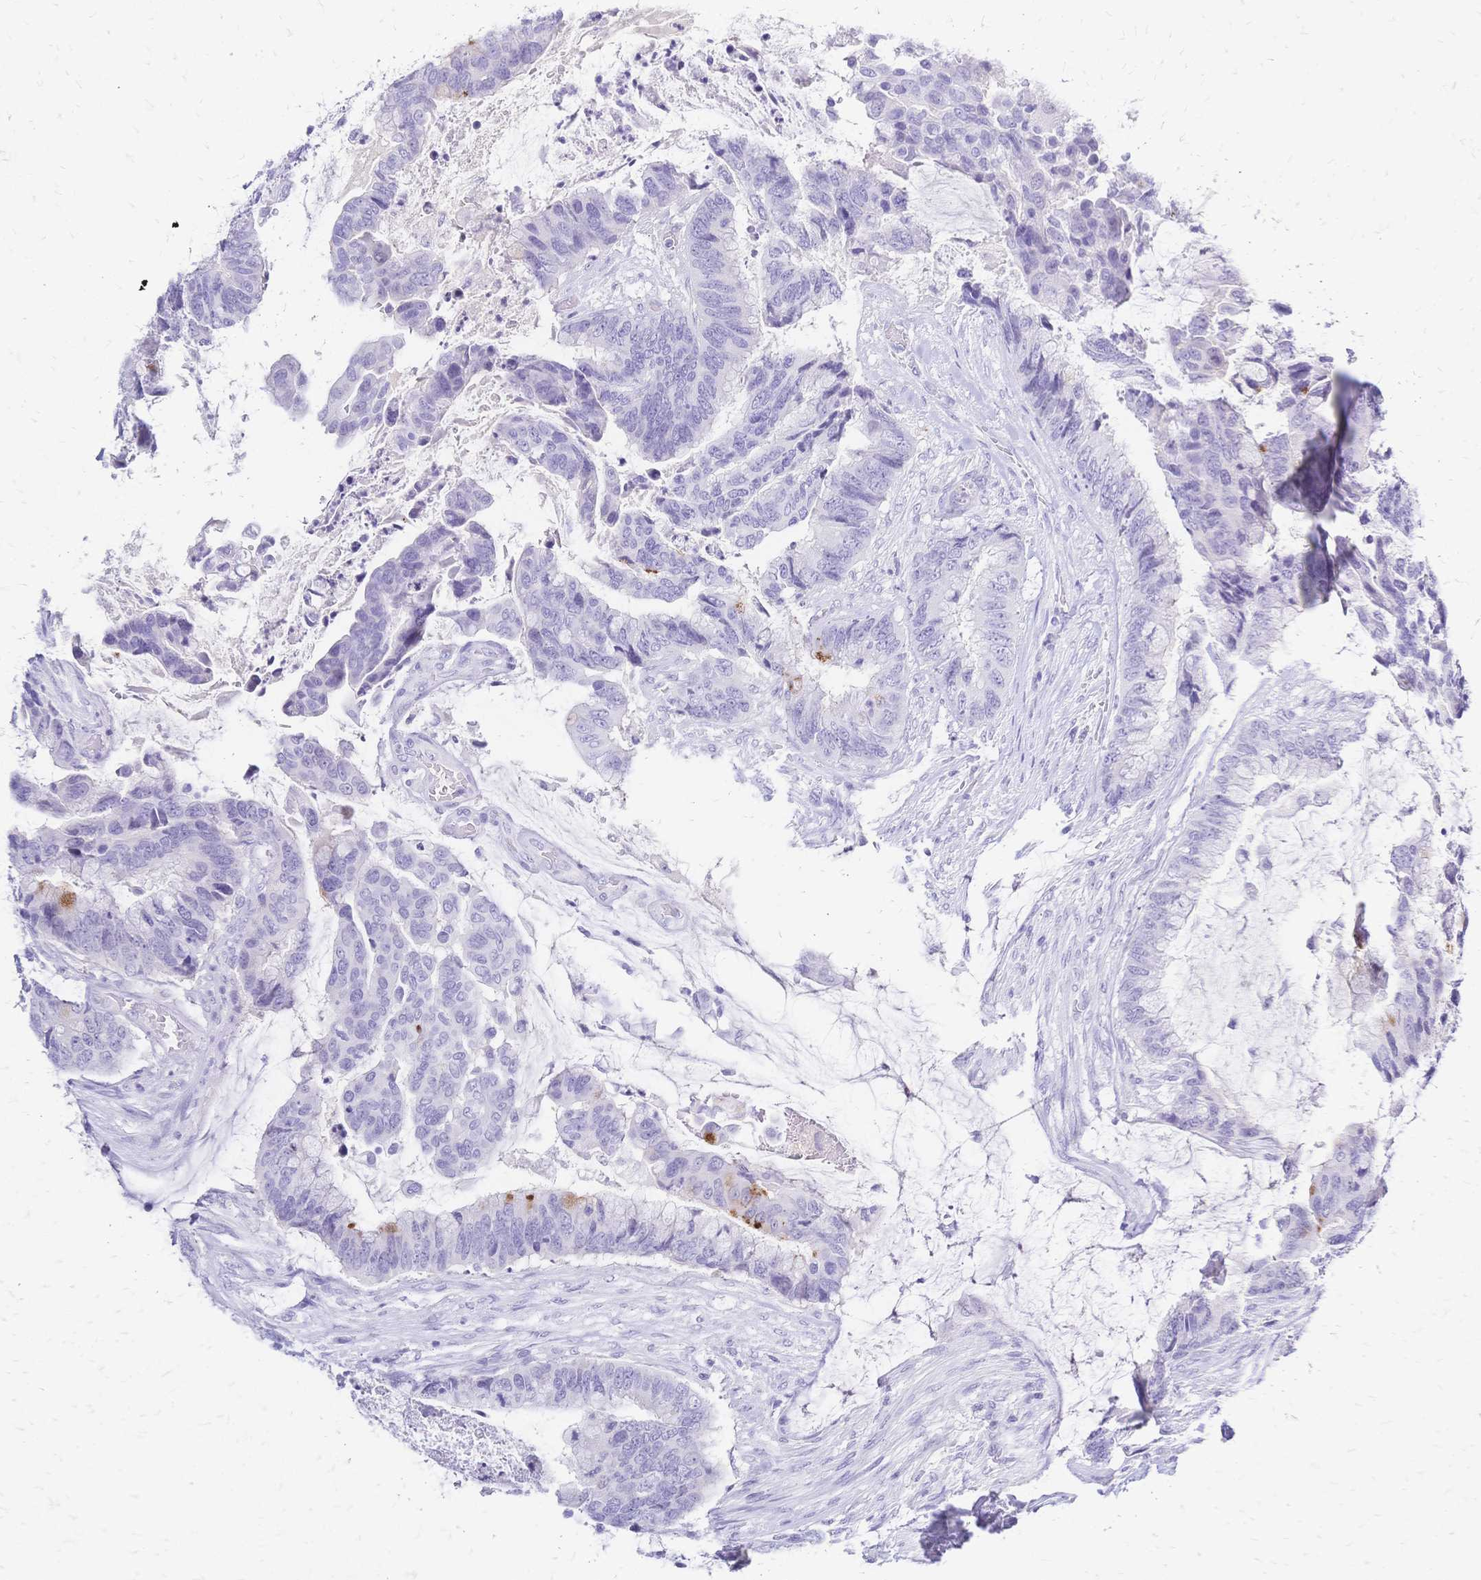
{"staining": {"intensity": "negative", "quantity": "none", "location": "none"}, "tissue": "colorectal cancer", "cell_type": "Tumor cells", "image_type": "cancer", "snomed": [{"axis": "morphology", "description": "Adenocarcinoma, NOS"}, {"axis": "topography", "description": "Rectum"}], "caption": "This is a image of immunohistochemistry (IHC) staining of adenocarcinoma (colorectal), which shows no staining in tumor cells. Brightfield microscopy of immunohistochemistry stained with DAB (3,3'-diaminobenzidine) (brown) and hematoxylin (blue), captured at high magnification.", "gene": "FA2H", "patient": {"sex": "female", "age": 59}}